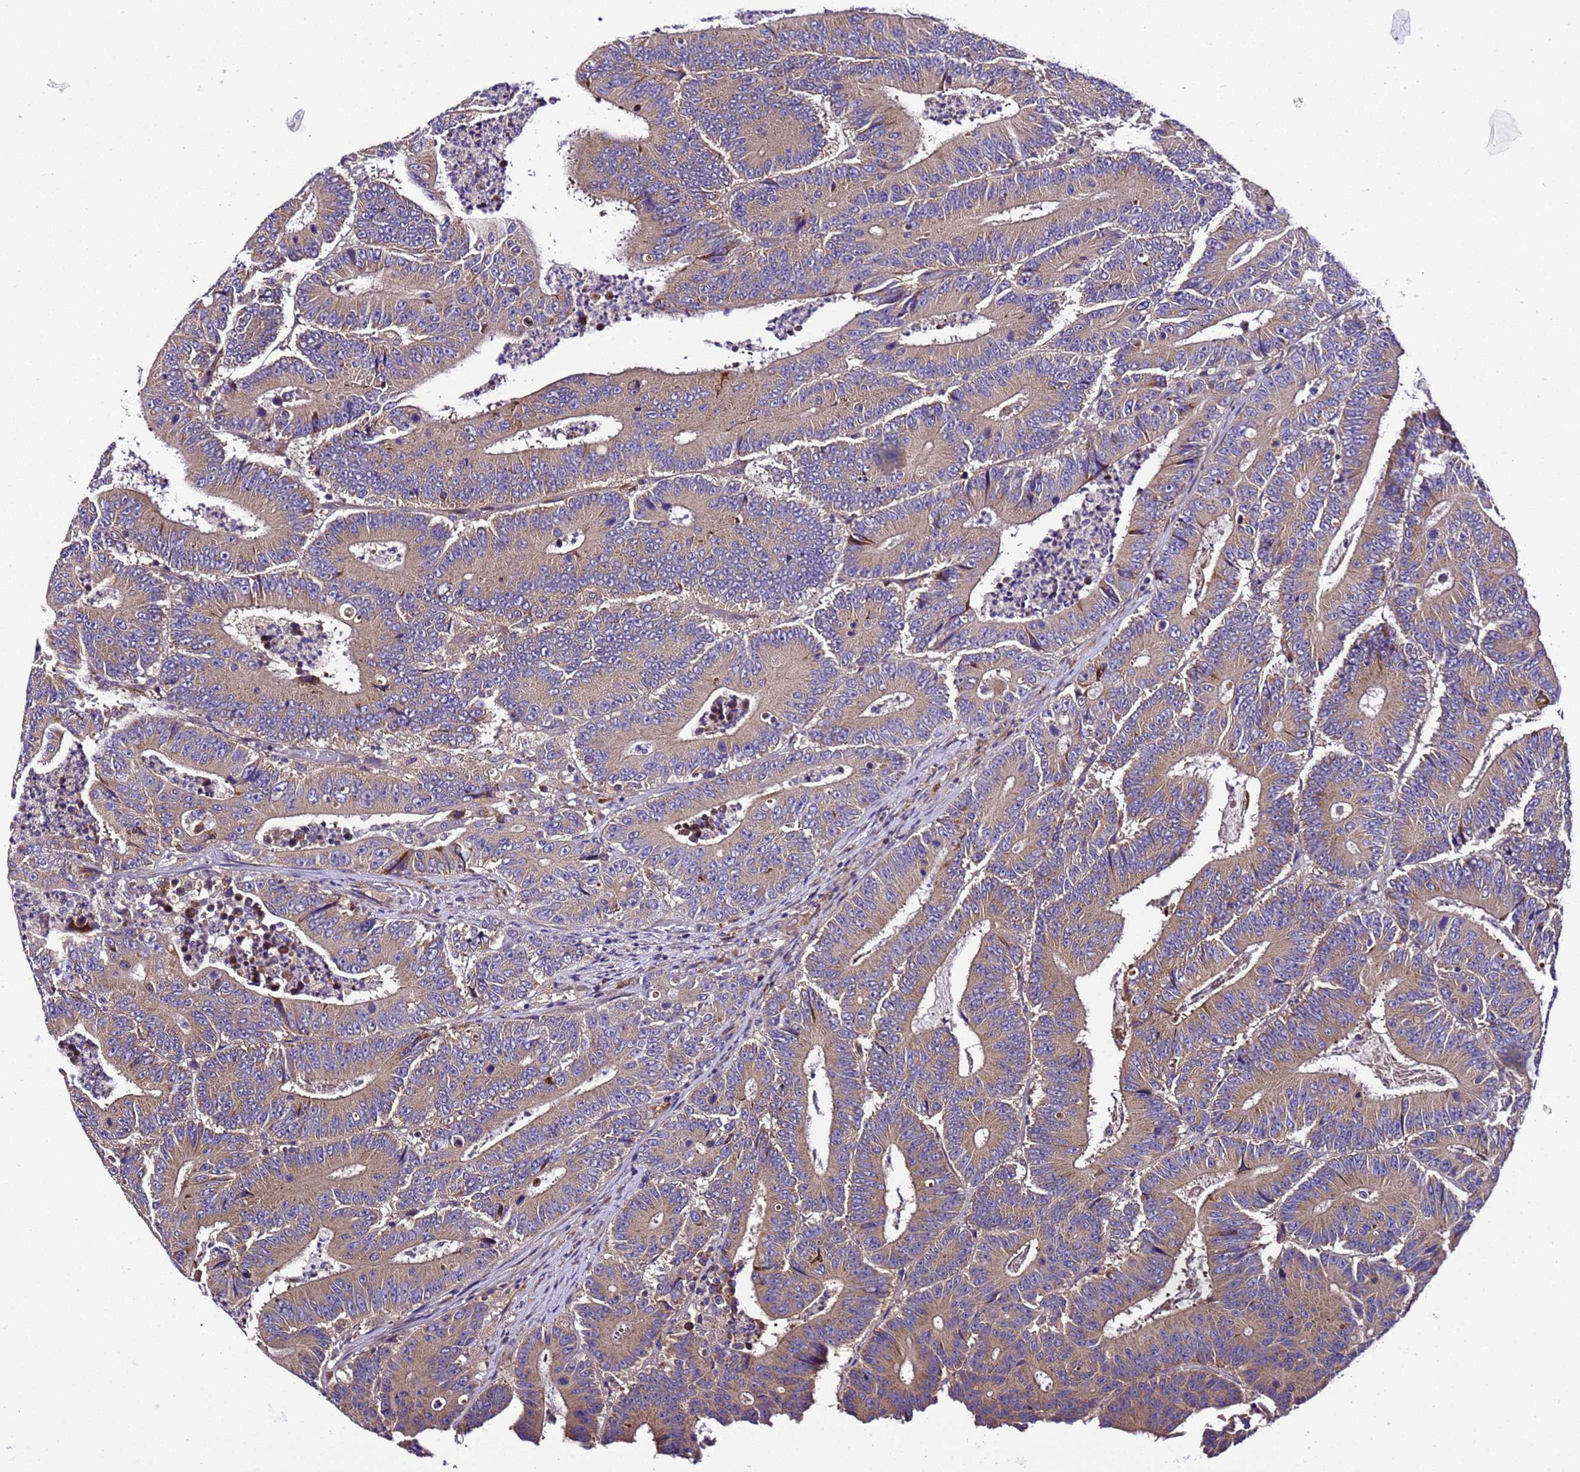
{"staining": {"intensity": "weak", "quantity": ">75%", "location": "cytoplasmic/membranous"}, "tissue": "colorectal cancer", "cell_type": "Tumor cells", "image_type": "cancer", "snomed": [{"axis": "morphology", "description": "Adenocarcinoma, NOS"}, {"axis": "topography", "description": "Colon"}], "caption": "Colorectal adenocarcinoma stained for a protein (brown) exhibits weak cytoplasmic/membranous positive positivity in approximately >75% of tumor cells.", "gene": "ZNF417", "patient": {"sex": "male", "age": 83}}